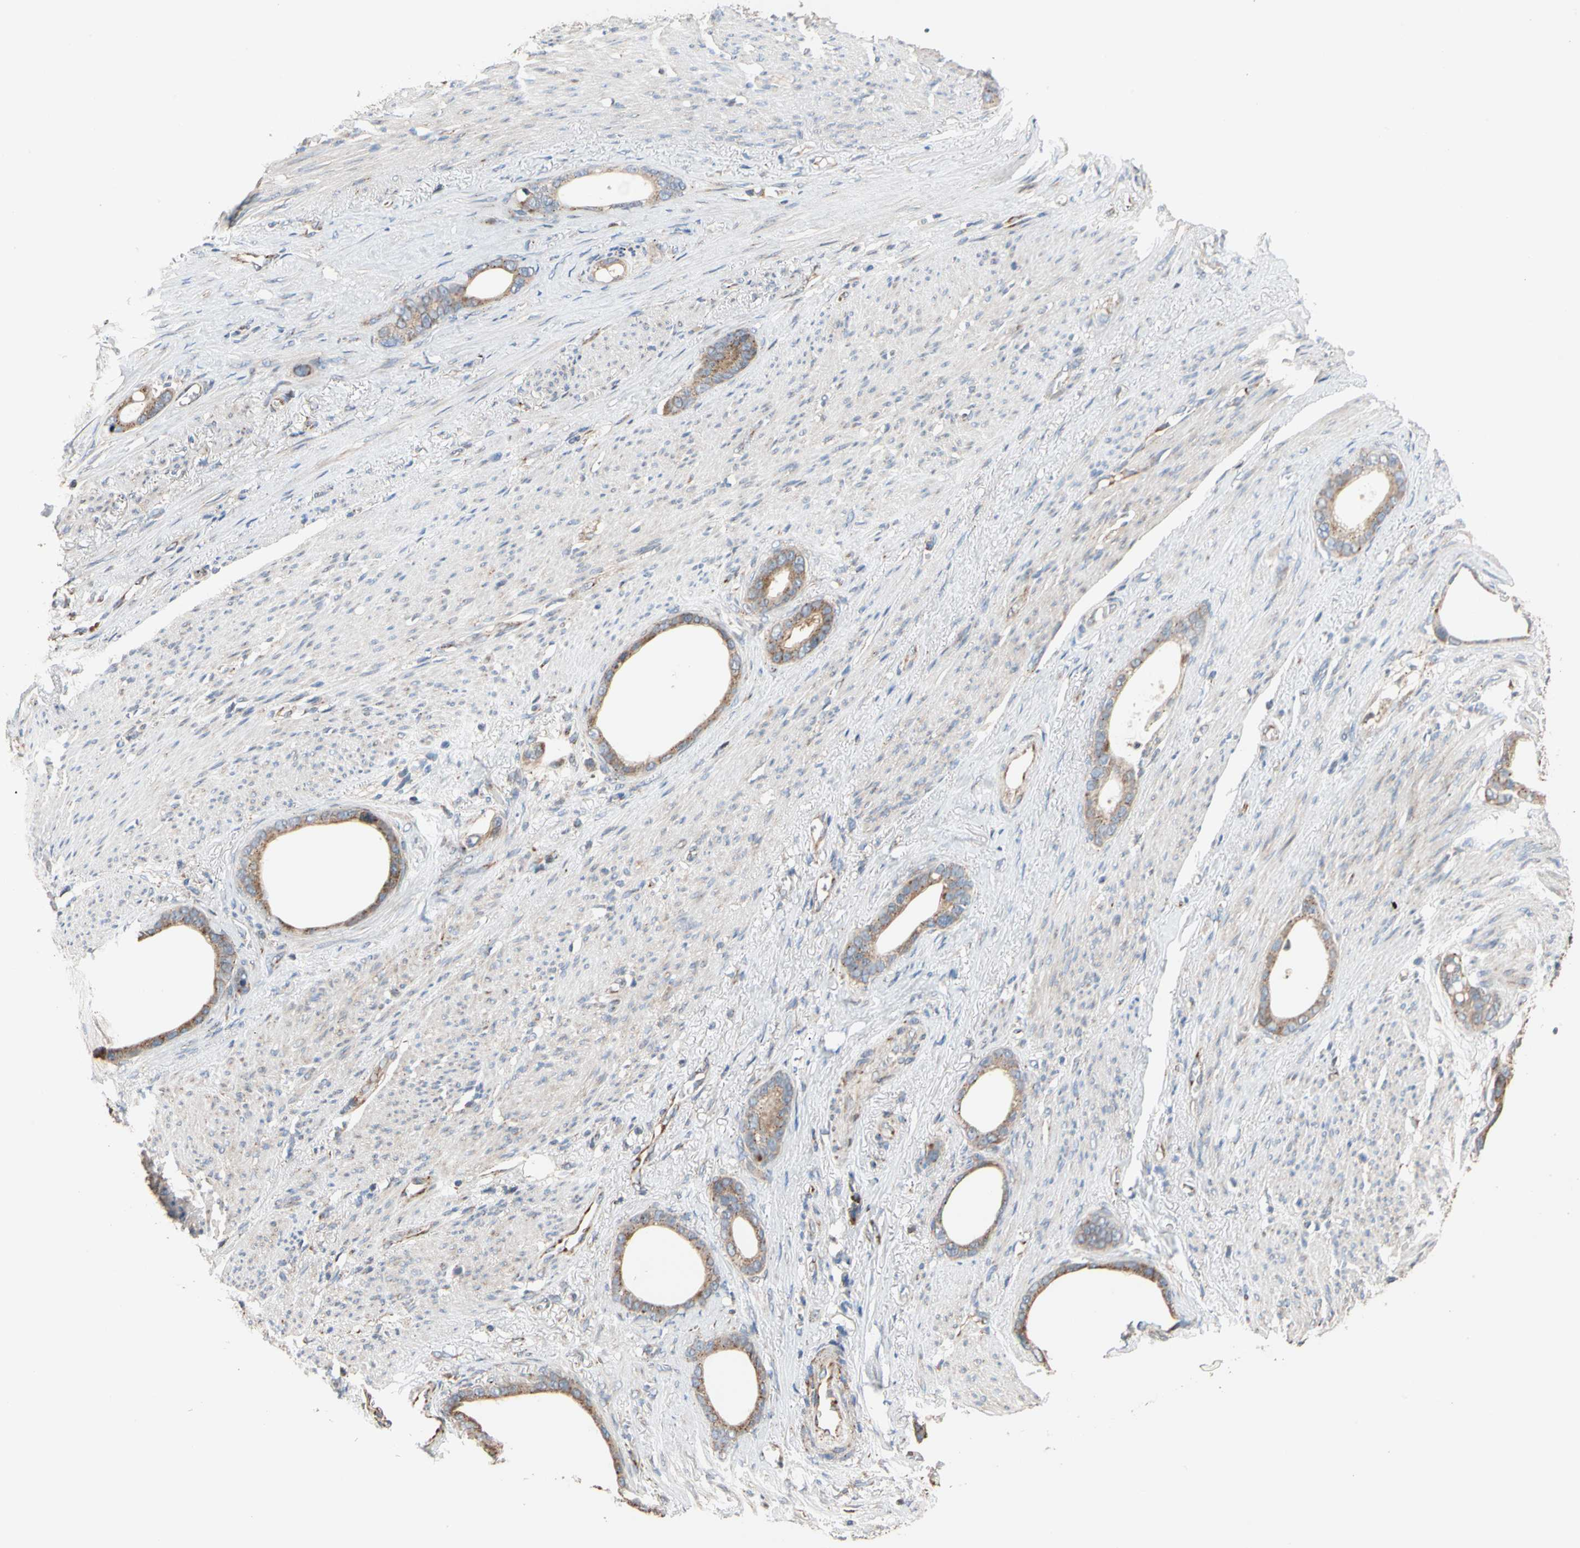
{"staining": {"intensity": "moderate", "quantity": "<25%", "location": "cytoplasmic/membranous"}, "tissue": "stomach cancer", "cell_type": "Tumor cells", "image_type": "cancer", "snomed": [{"axis": "morphology", "description": "Adenocarcinoma, NOS"}, {"axis": "topography", "description": "Stomach"}], "caption": "A high-resolution image shows IHC staining of stomach cancer (adenocarcinoma), which shows moderate cytoplasmic/membranous positivity in approximately <25% of tumor cells. Immunohistochemistry (ihc) stains the protein of interest in brown and the nuclei are stained blue.", "gene": "IP6K2", "patient": {"sex": "female", "age": 75}}